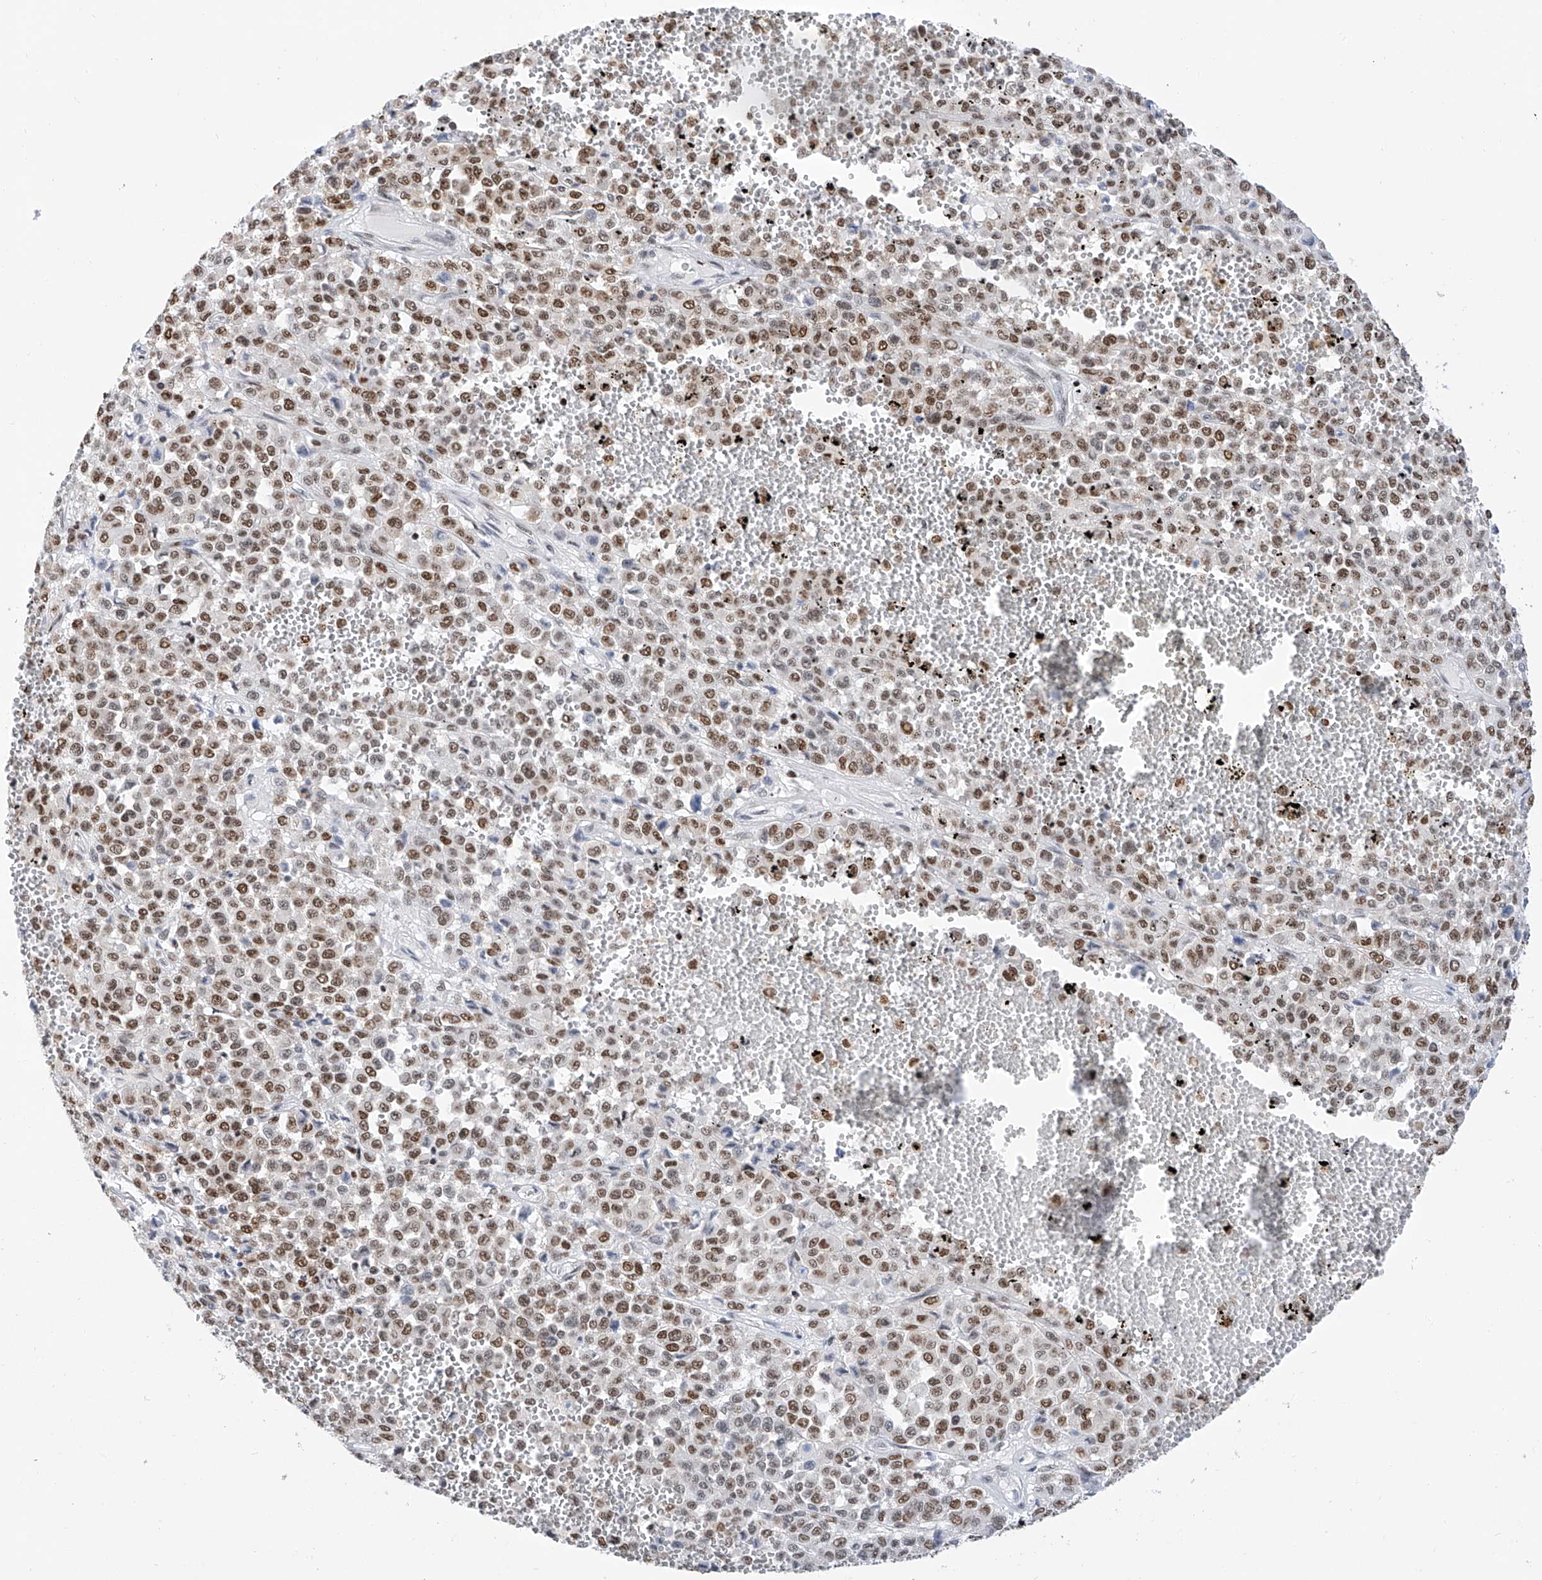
{"staining": {"intensity": "moderate", "quantity": ">75%", "location": "nuclear"}, "tissue": "melanoma", "cell_type": "Tumor cells", "image_type": "cancer", "snomed": [{"axis": "morphology", "description": "Malignant melanoma, Metastatic site"}, {"axis": "topography", "description": "Pancreas"}], "caption": "Human malignant melanoma (metastatic site) stained with a protein marker reveals moderate staining in tumor cells.", "gene": "SRSF6", "patient": {"sex": "female", "age": 30}}